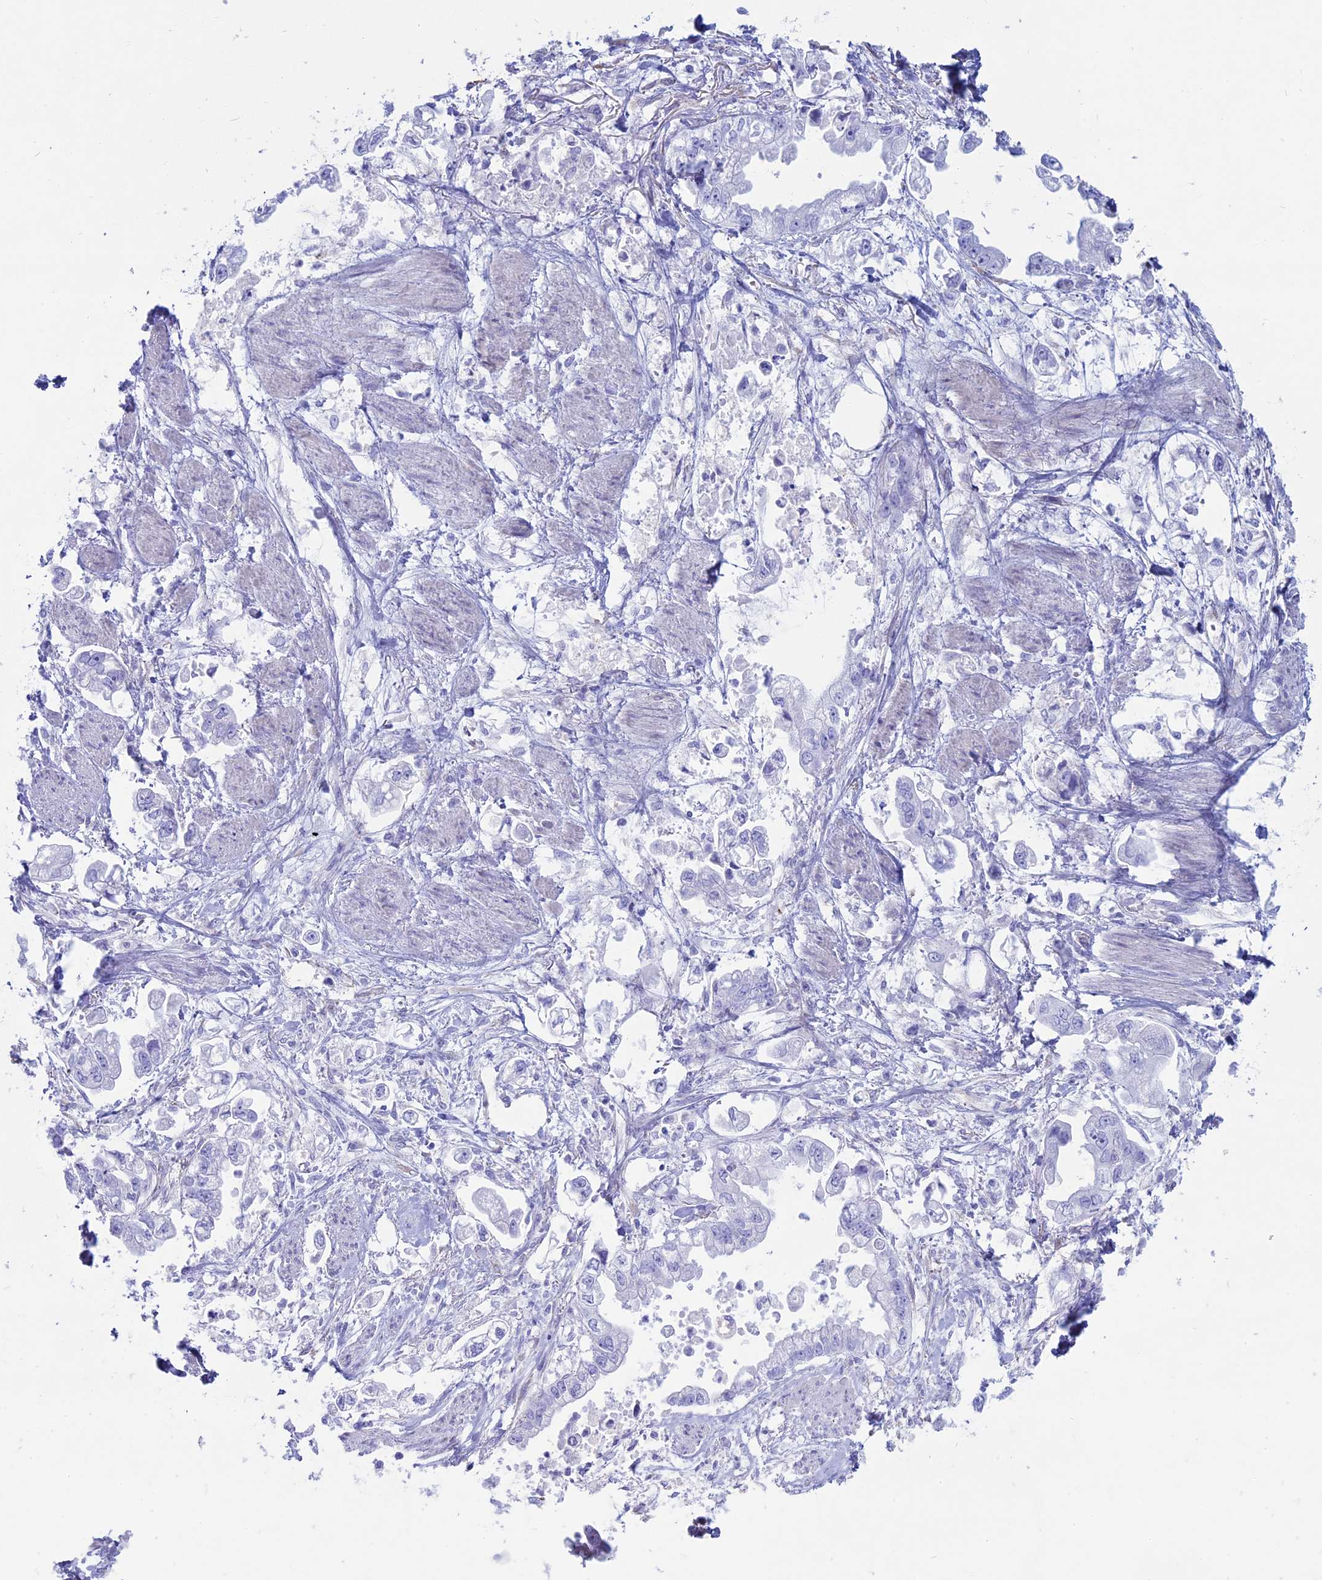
{"staining": {"intensity": "negative", "quantity": "none", "location": "none"}, "tissue": "stomach cancer", "cell_type": "Tumor cells", "image_type": "cancer", "snomed": [{"axis": "morphology", "description": "Adenocarcinoma, NOS"}, {"axis": "topography", "description": "Stomach"}], "caption": "Immunohistochemistry image of neoplastic tissue: stomach cancer (adenocarcinoma) stained with DAB exhibits no significant protein positivity in tumor cells.", "gene": "OR2AE1", "patient": {"sex": "male", "age": 62}}